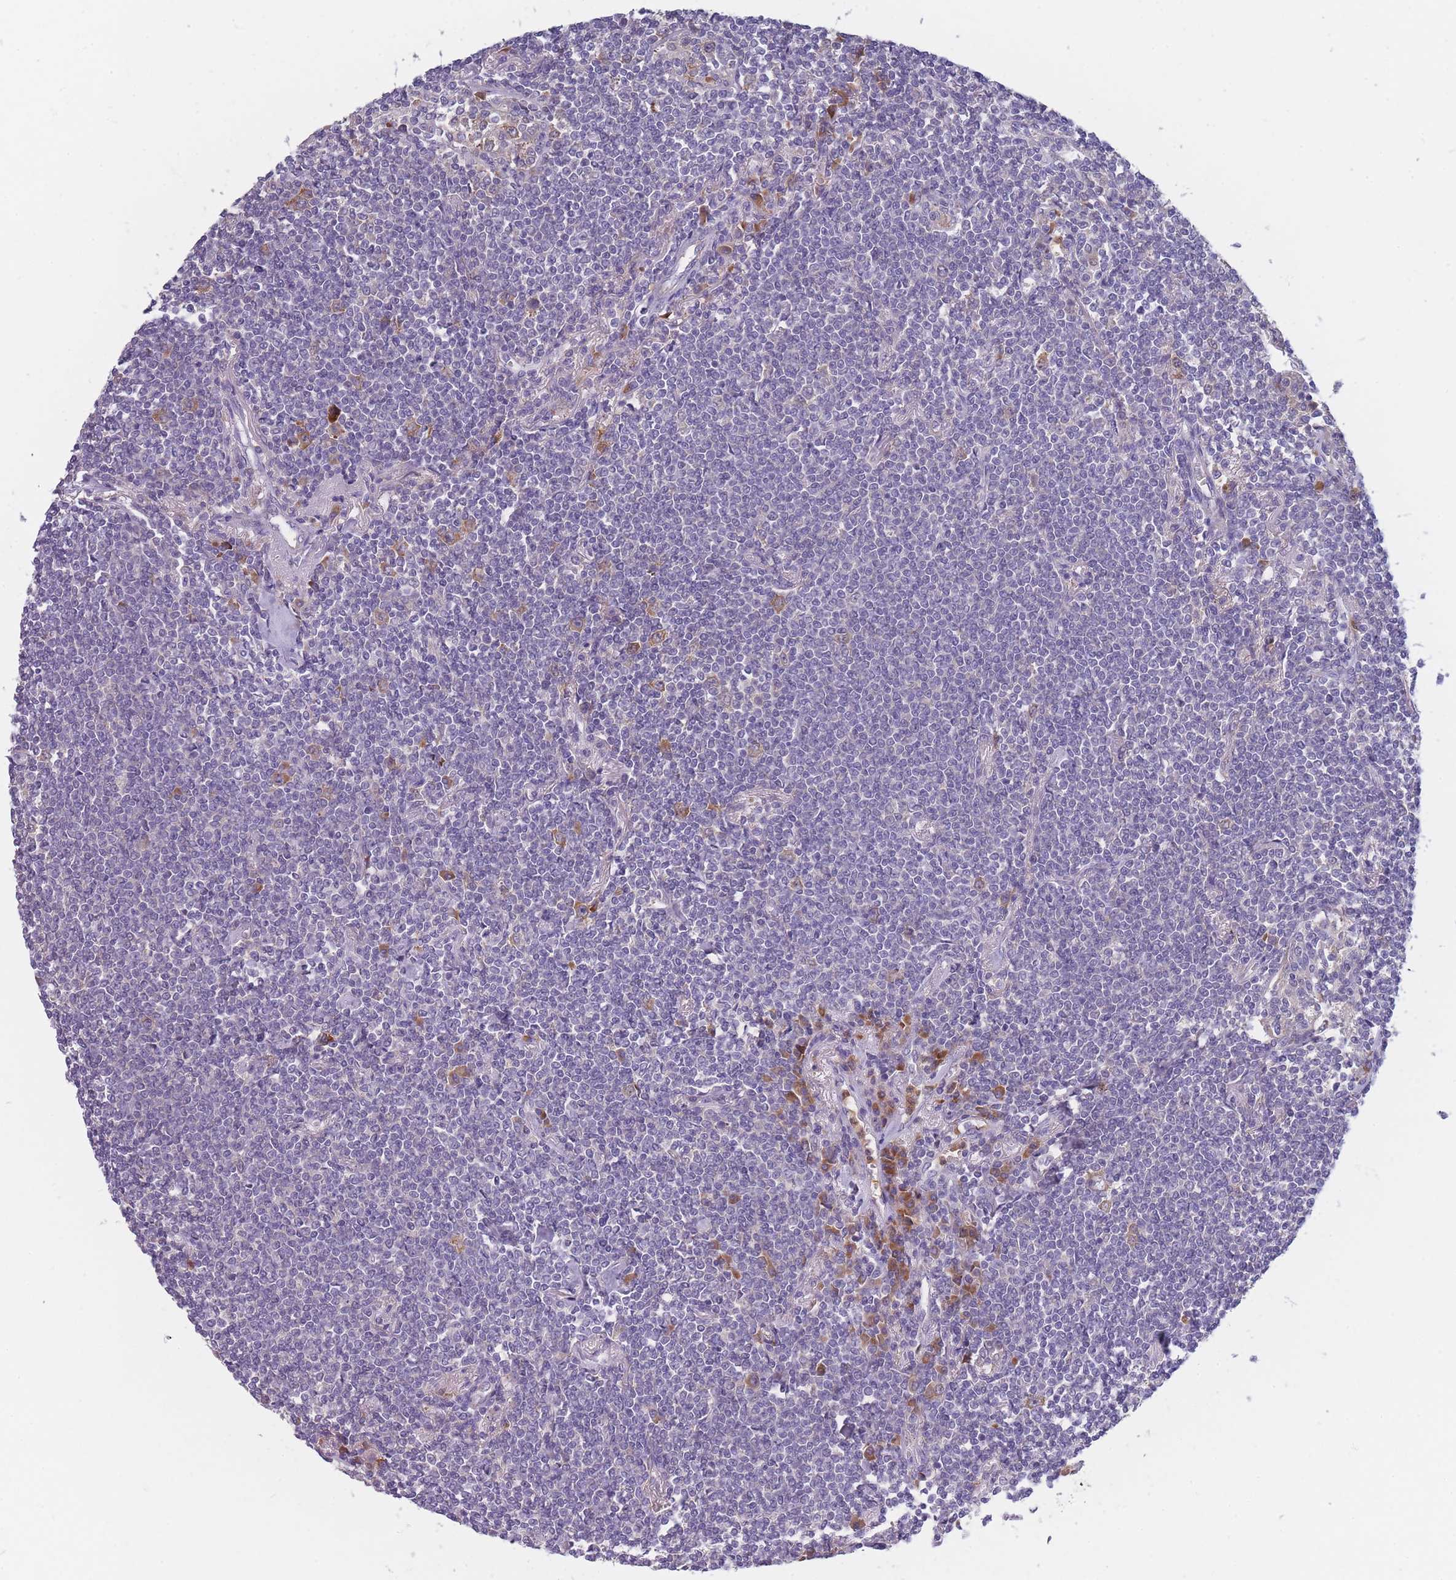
{"staining": {"intensity": "negative", "quantity": "none", "location": "none"}, "tissue": "lymphoma", "cell_type": "Tumor cells", "image_type": "cancer", "snomed": [{"axis": "morphology", "description": "Malignant lymphoma, non-Hodgkin's type, Low grade"}, {"axis": "topography", "description": "Lung"}], "caption": "A photomicrograph of human lymphoma is negative for staining in tumor cells. The staining is performed using DAB brown chromogen with nuclei counter-stained in using hematoxylin.", "gene": "NDUFAF6", "patient": {"sex": "female", "age": 71}}